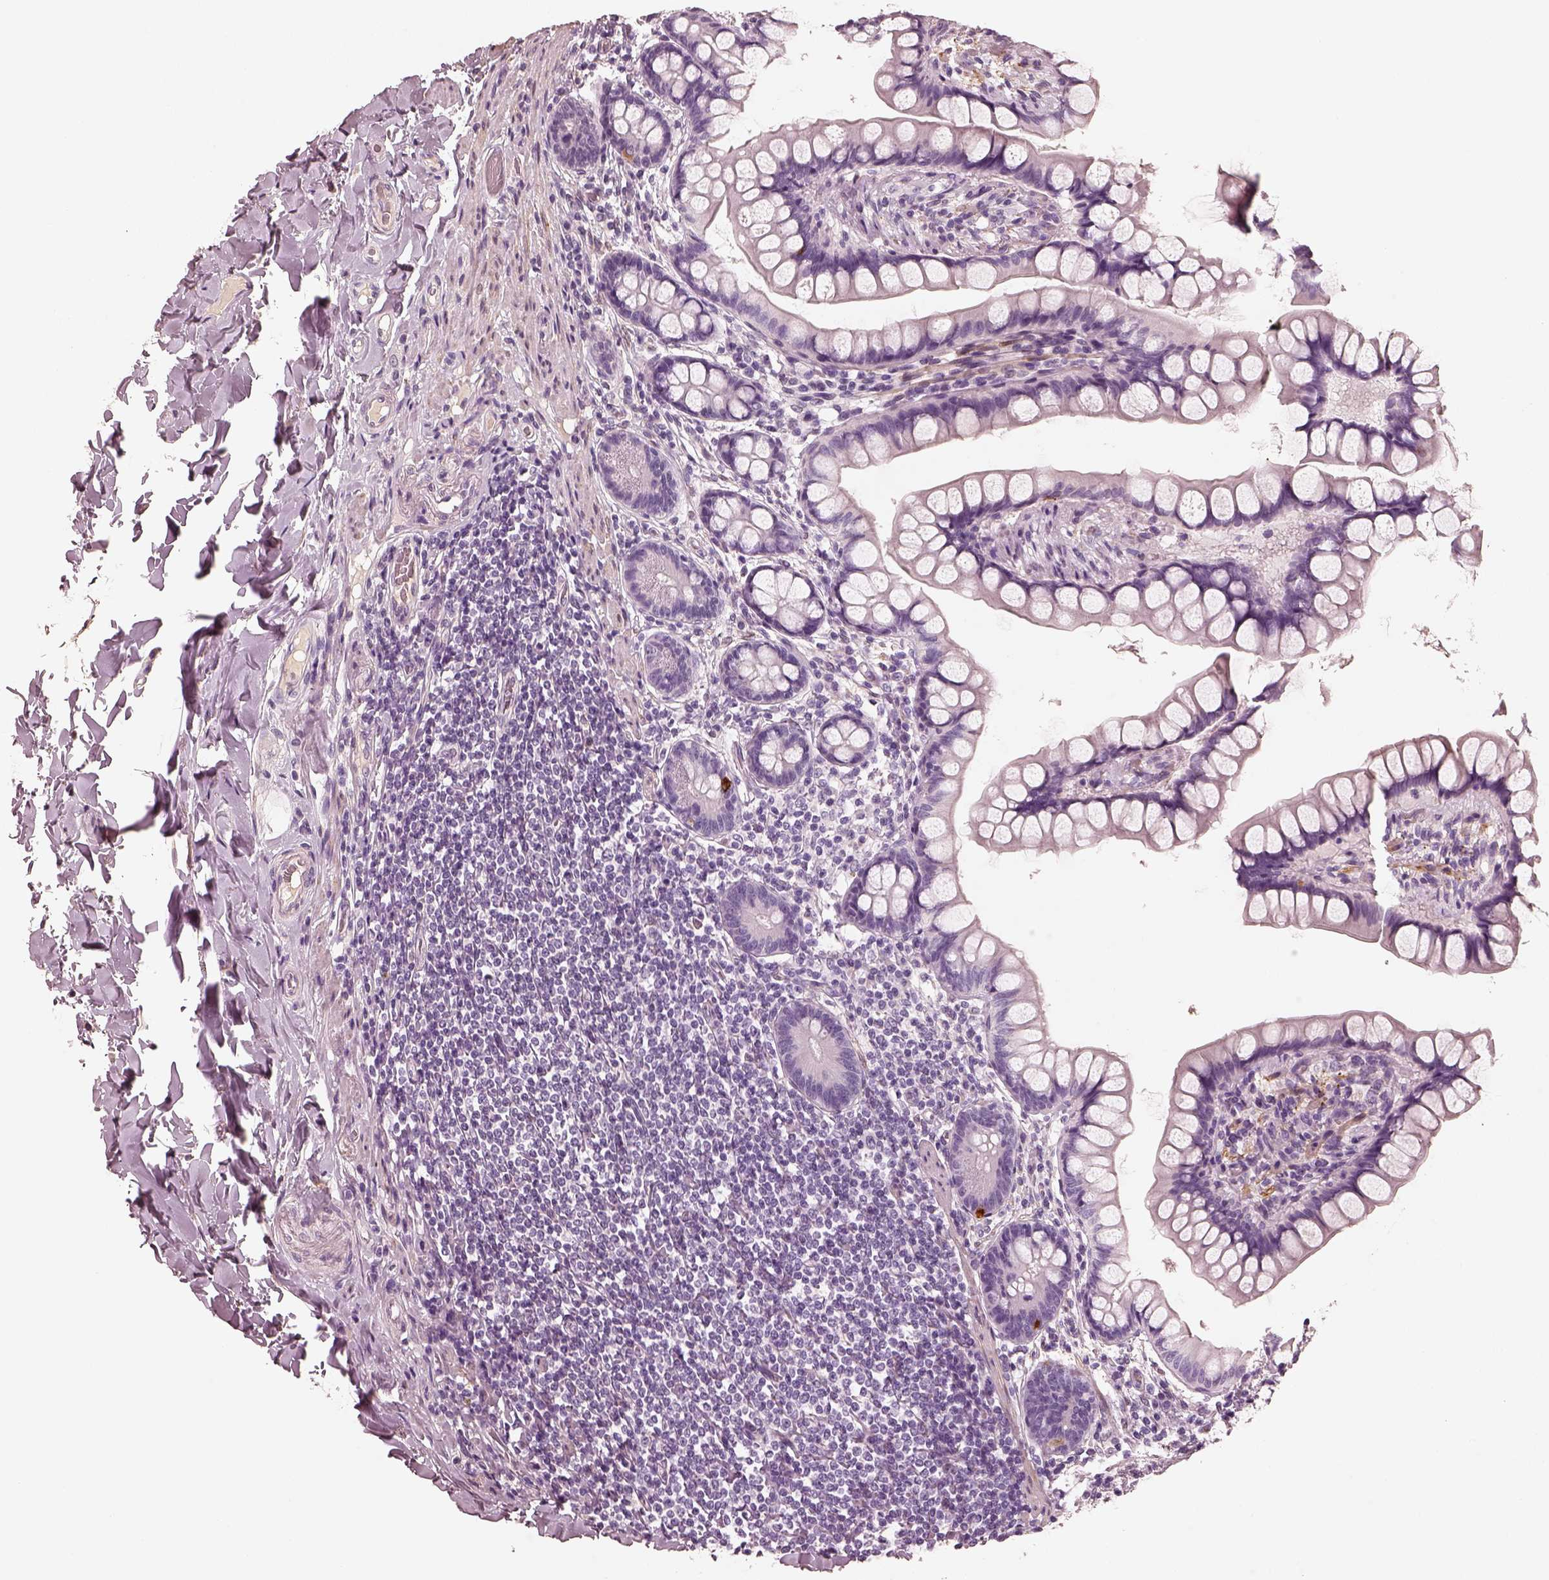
{"staining": {"intensity": "negative", "quantity": "none", "location": "none"}, "tissue": "small intestine", "cell_type": "Glandular cells", "image_type": "normal", "snomed": [{"axis": "morphology", "description": "Normal tissue, NOS"}, {"axis": "topography", "description": "Small intestine"}], "caption": "IHC histopathology image of benign small intestine: small intestine stained with DAB (3,3'-diaminobenzidine) demonstrates no significant protein expression in glandular cells. (DAB immunohistochemistry with hematoxylin counter stain).", "gene": "RS1", "patient": {"sex": "male", "age": 70}}